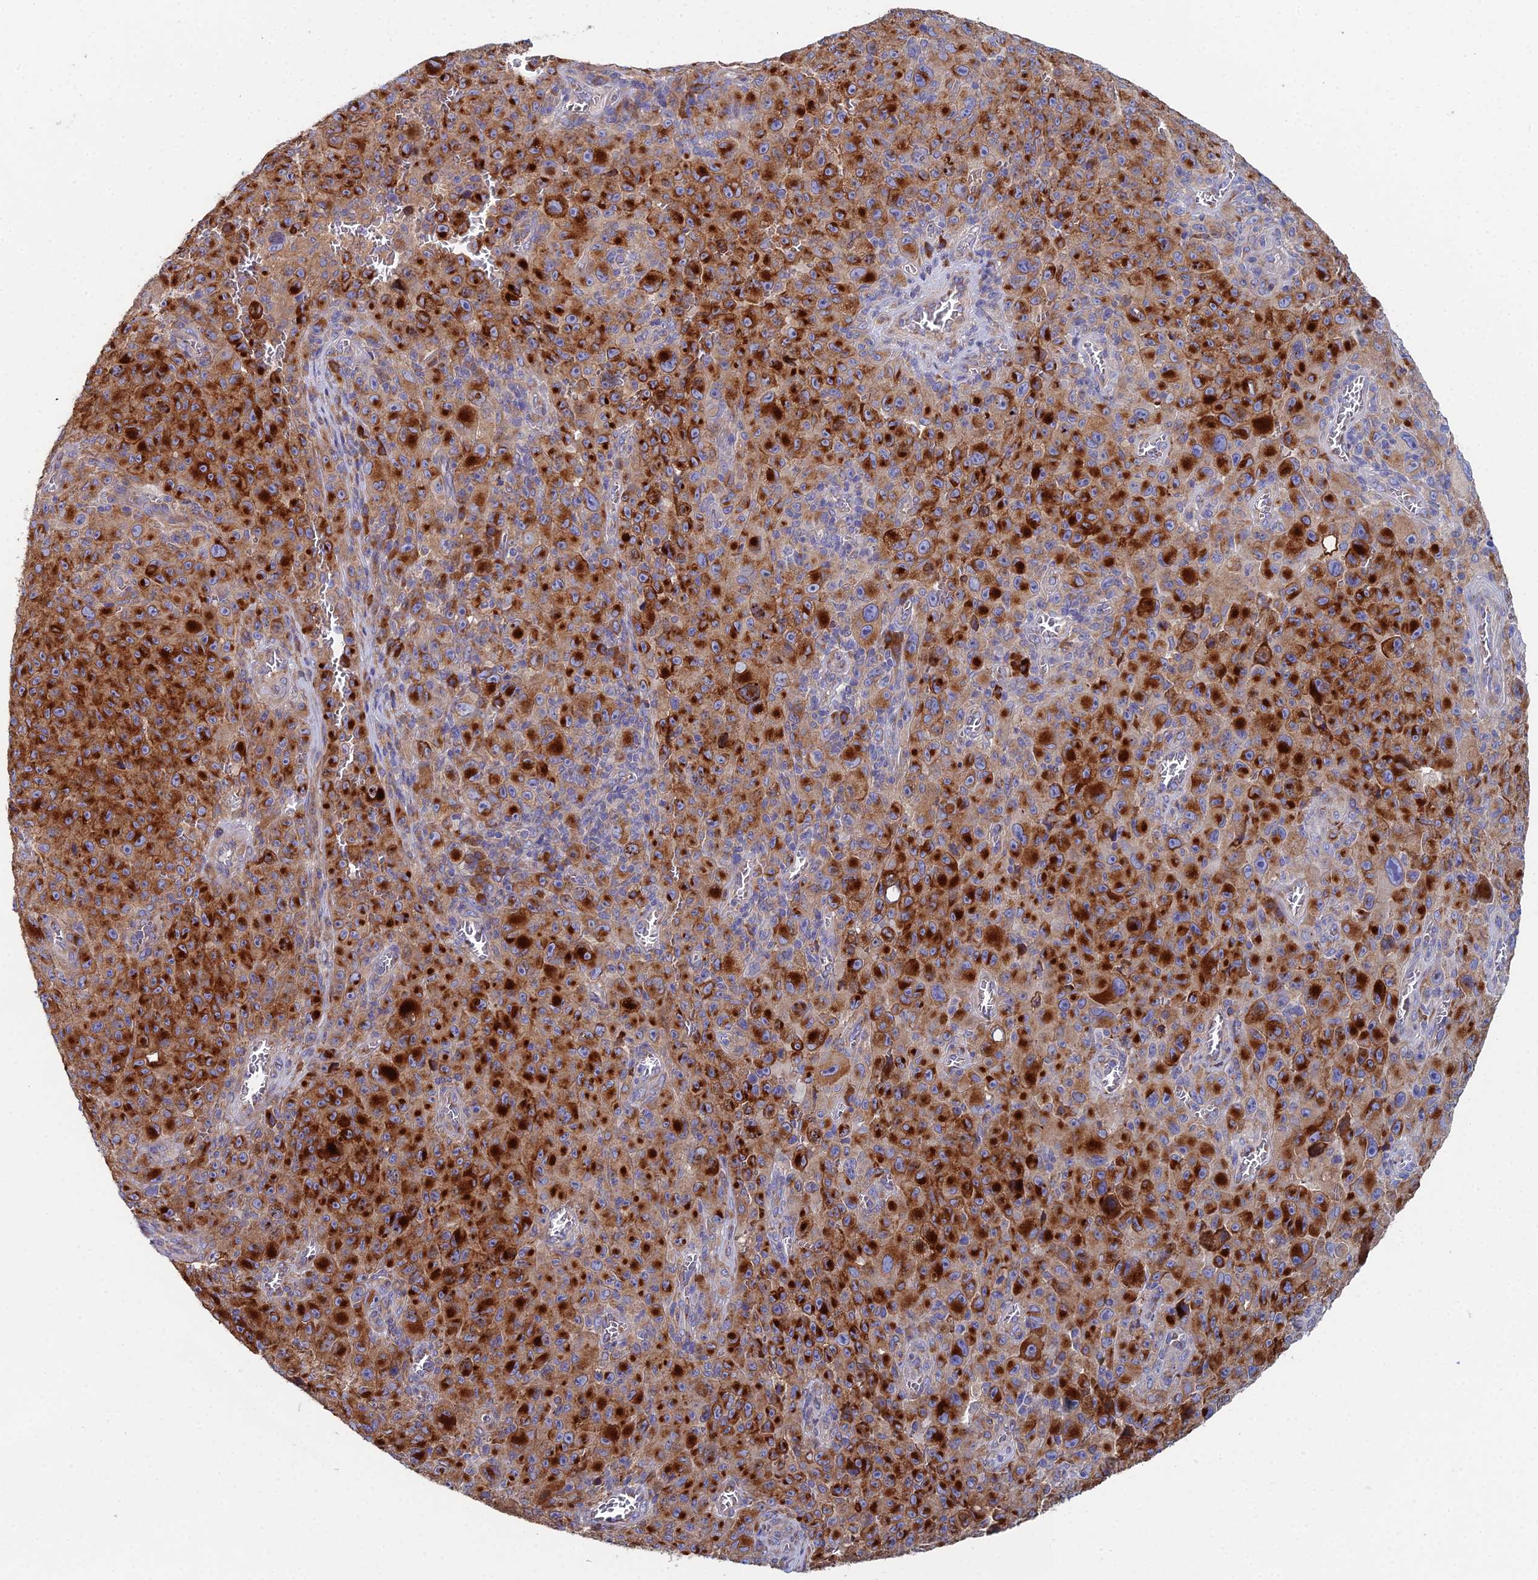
{"staining": {"intensity": "strong", "quantity": ">75%", "location": "cytoplasmic/membranous"}, "tissue": "melanoma", "cell_type": "Tumor cells", "image_type": "cancer", "snomed": [{"axis": "morphology", "description": "Malignant melanoma, NOS"}, {"axis": "topography", "description": "Skin"}], "caption": "DAB immunohistochemical staining of malignant melanoma exhibits strong cytoplasmic/membranous protein positivity in approximately >75% of tumor cells.", "gene": "CLCN3", "patient": {"sex": "female", "age": 82}}